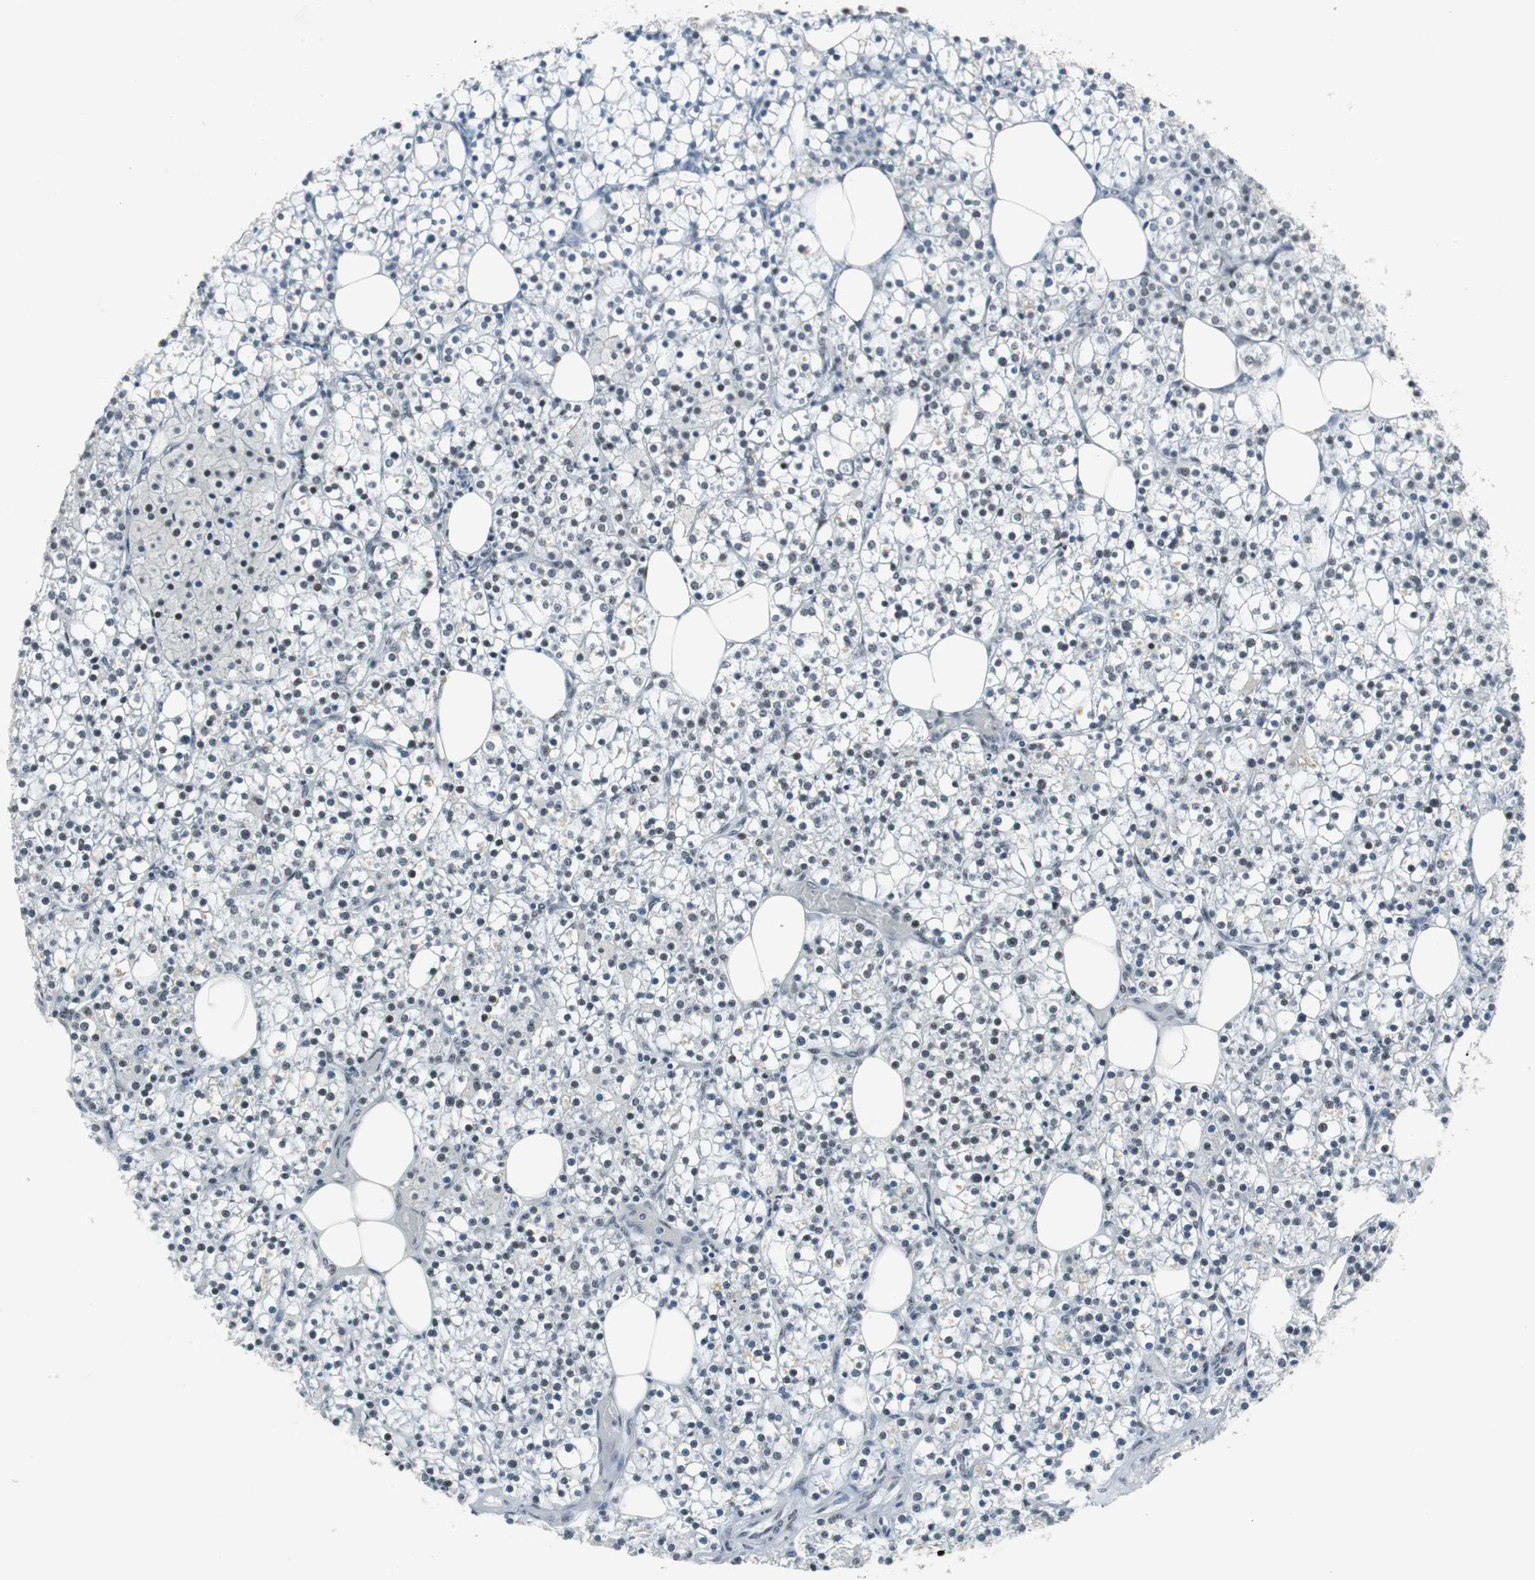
{"staining": {"intensity": "negative", "quantity": "none", "location": "none"}, "tissue": "parathyroid gland", "cell_type": "Glandular cells", "image_type": "normal", "snomed": [{"axis": "morphology", "description": "Normal tissue, NOS"}, {"axis": "topography", "description": "Parathyroid gland"}], "caption": "A high-resolution micrograph shows immunohistochemistry staining of benign parathyroid gland, which reveals no significant expression in glandular cells.", "gene": "HDAC3", "patient": {"sex": "female", "age": 63}}